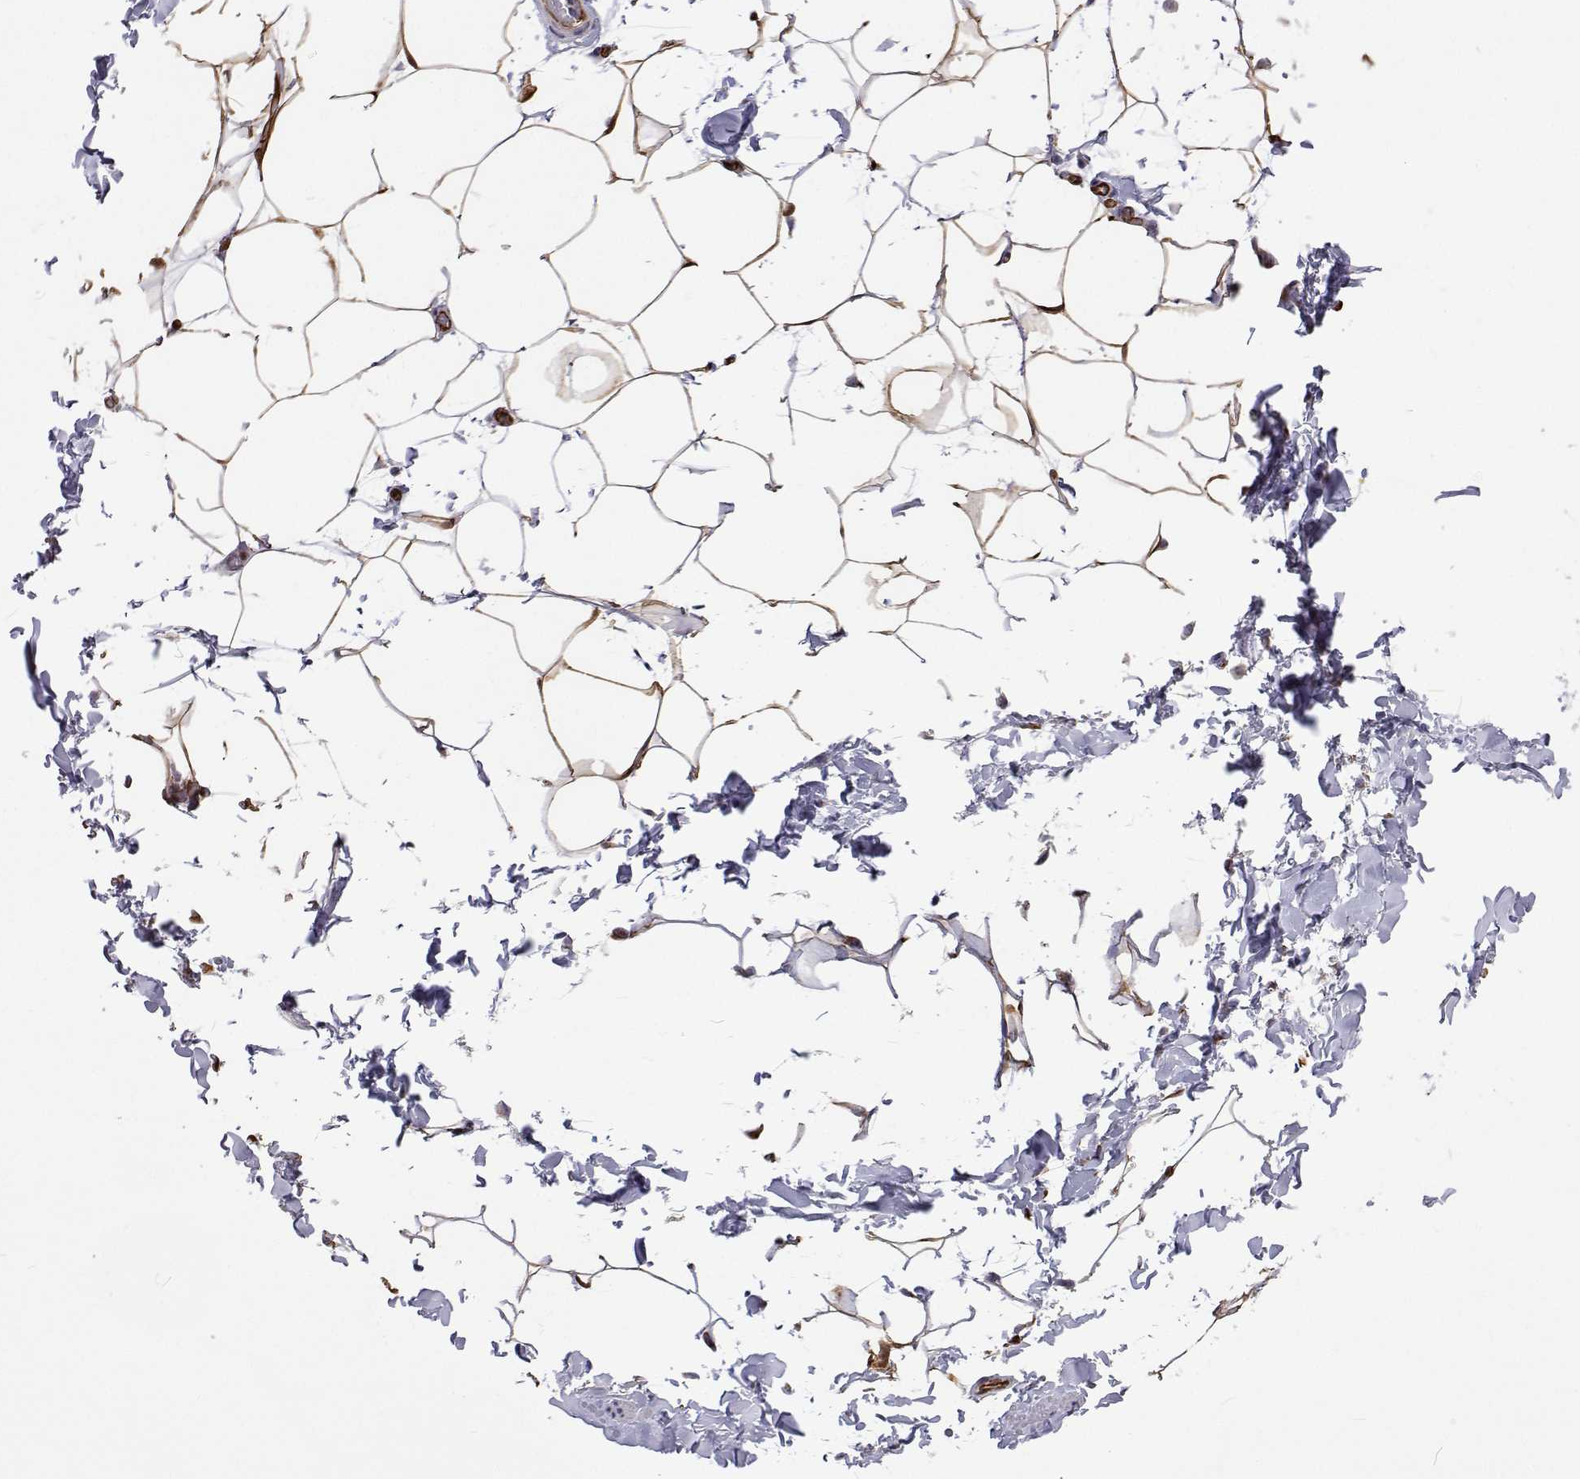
{"staining": {"intensity": "moderate", "quantity": "25%-75%", "location": "cytoplasmic/membranous"}, "tissue": "adipose tissue", "cell_type": "Adipocytes", "image_type": "normal", "snomed": [{"axis": "morphology", "description": "Normal tissue, NOS"}, {"axis": "topography", "description": "Soft tissue"}, {"axis": "topography", "description": "Adipose tissue"}, {"axis": "topography", "description": "Vascular tissue"}, {"axis": "topography", "description": "Peripheral nerve tissue"}], "caption": "A brown stain labels moderate cytoplasmic/membranous expression of a protein in adipocytes of unremarkable human adipose tissue.", "gene": "DHTKD1", "patient": {"sex": "male", "age": 29}}